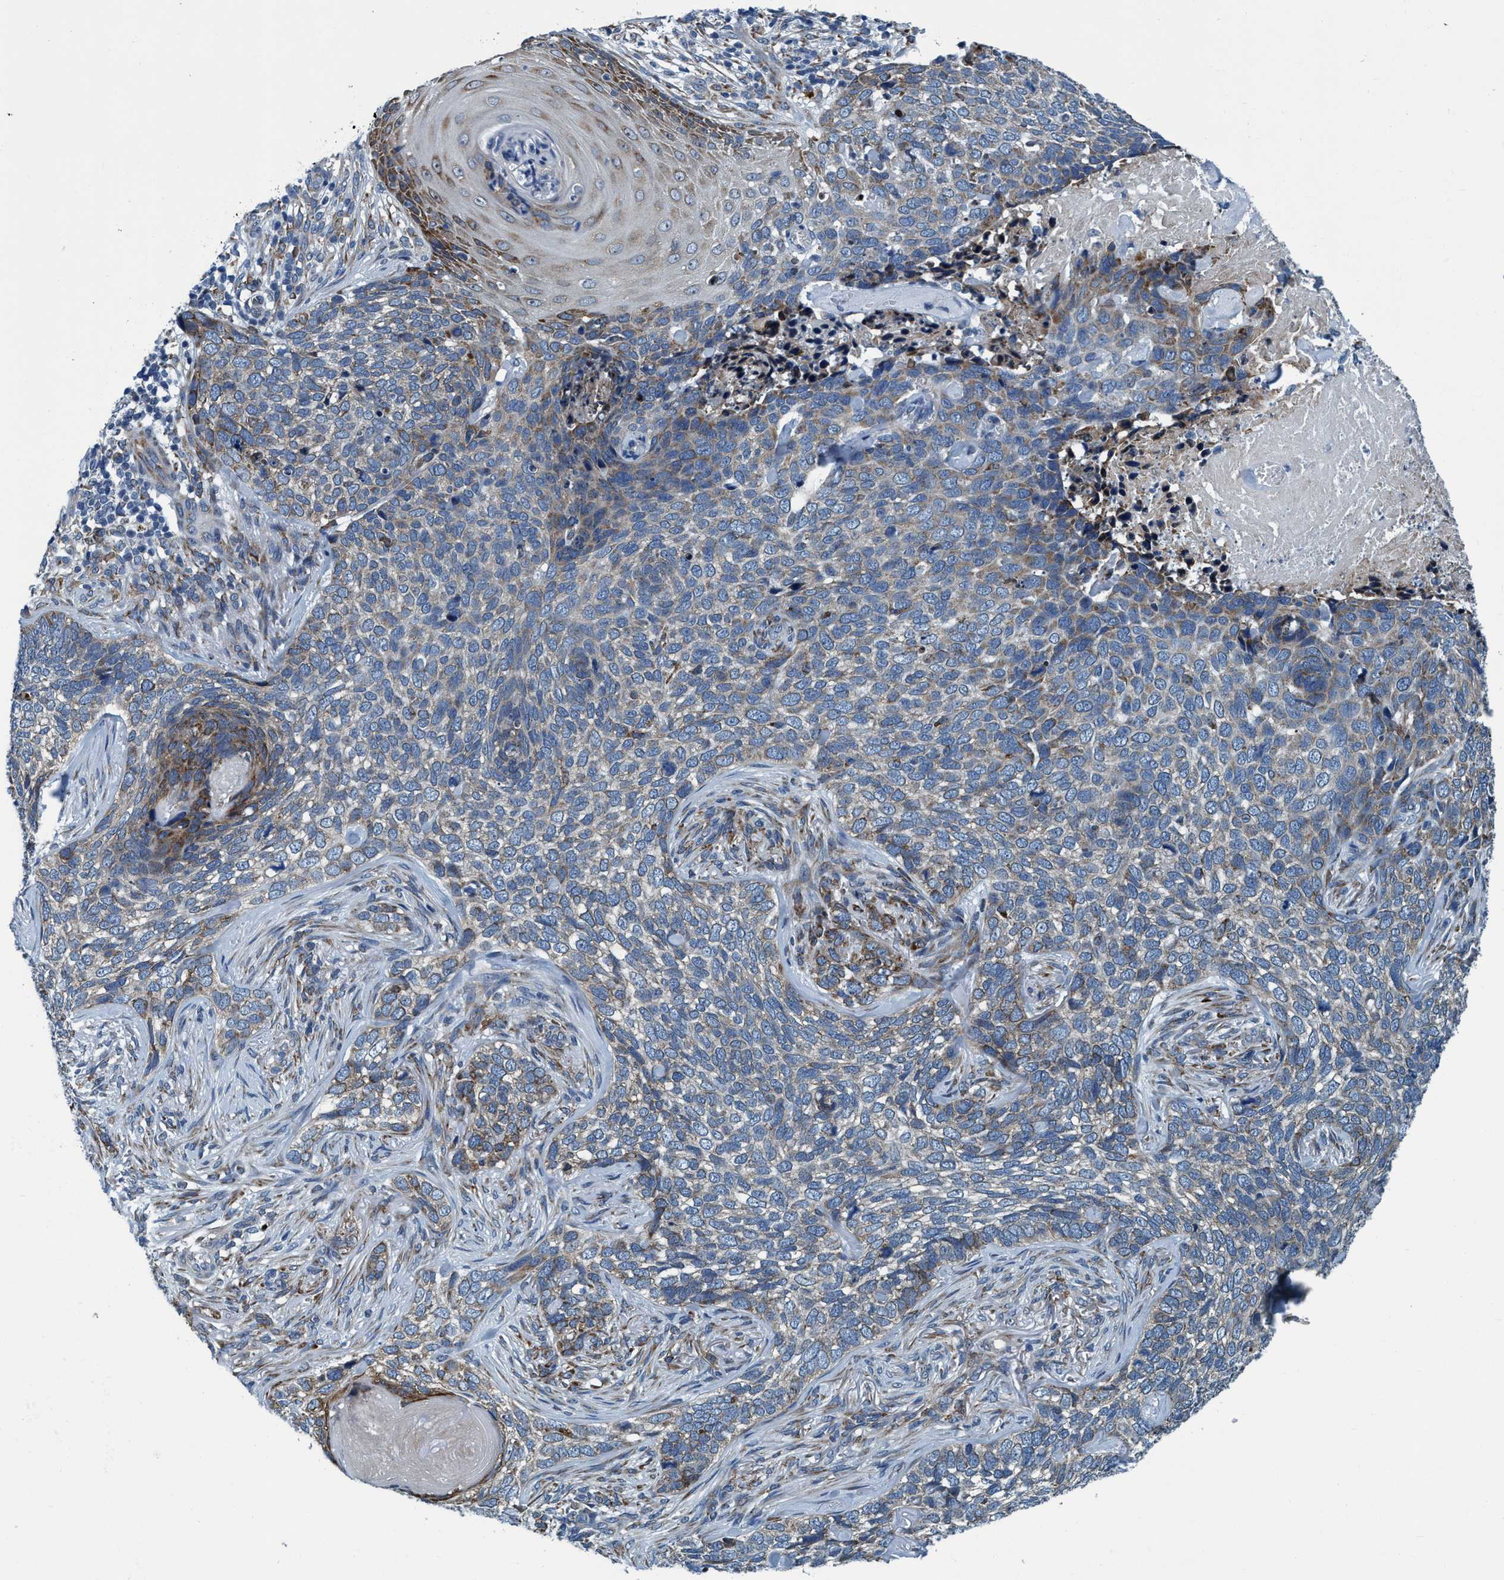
{"staining": {"intensity": "weak", "quantity": "<25%", "location": "cytoplasmic/membranous"}, "tissue": "skin cancer", "cell_type": "Tumor cells", "image_type": "cancer", "snomed": [{"axis": "morphology", "description": "Basal cell carcinoma"}, {"axis": "topography", "description": "Skin"}], "caption": "DAB (3,3'-diaminobenzidine) immunohistochemical staining of human skin cancer (basal cell carcinoma) demonstrates no significant positivity in tumor cells.", "gene": "ARMC9", "patient": {"sex": "female", "age": 64}}